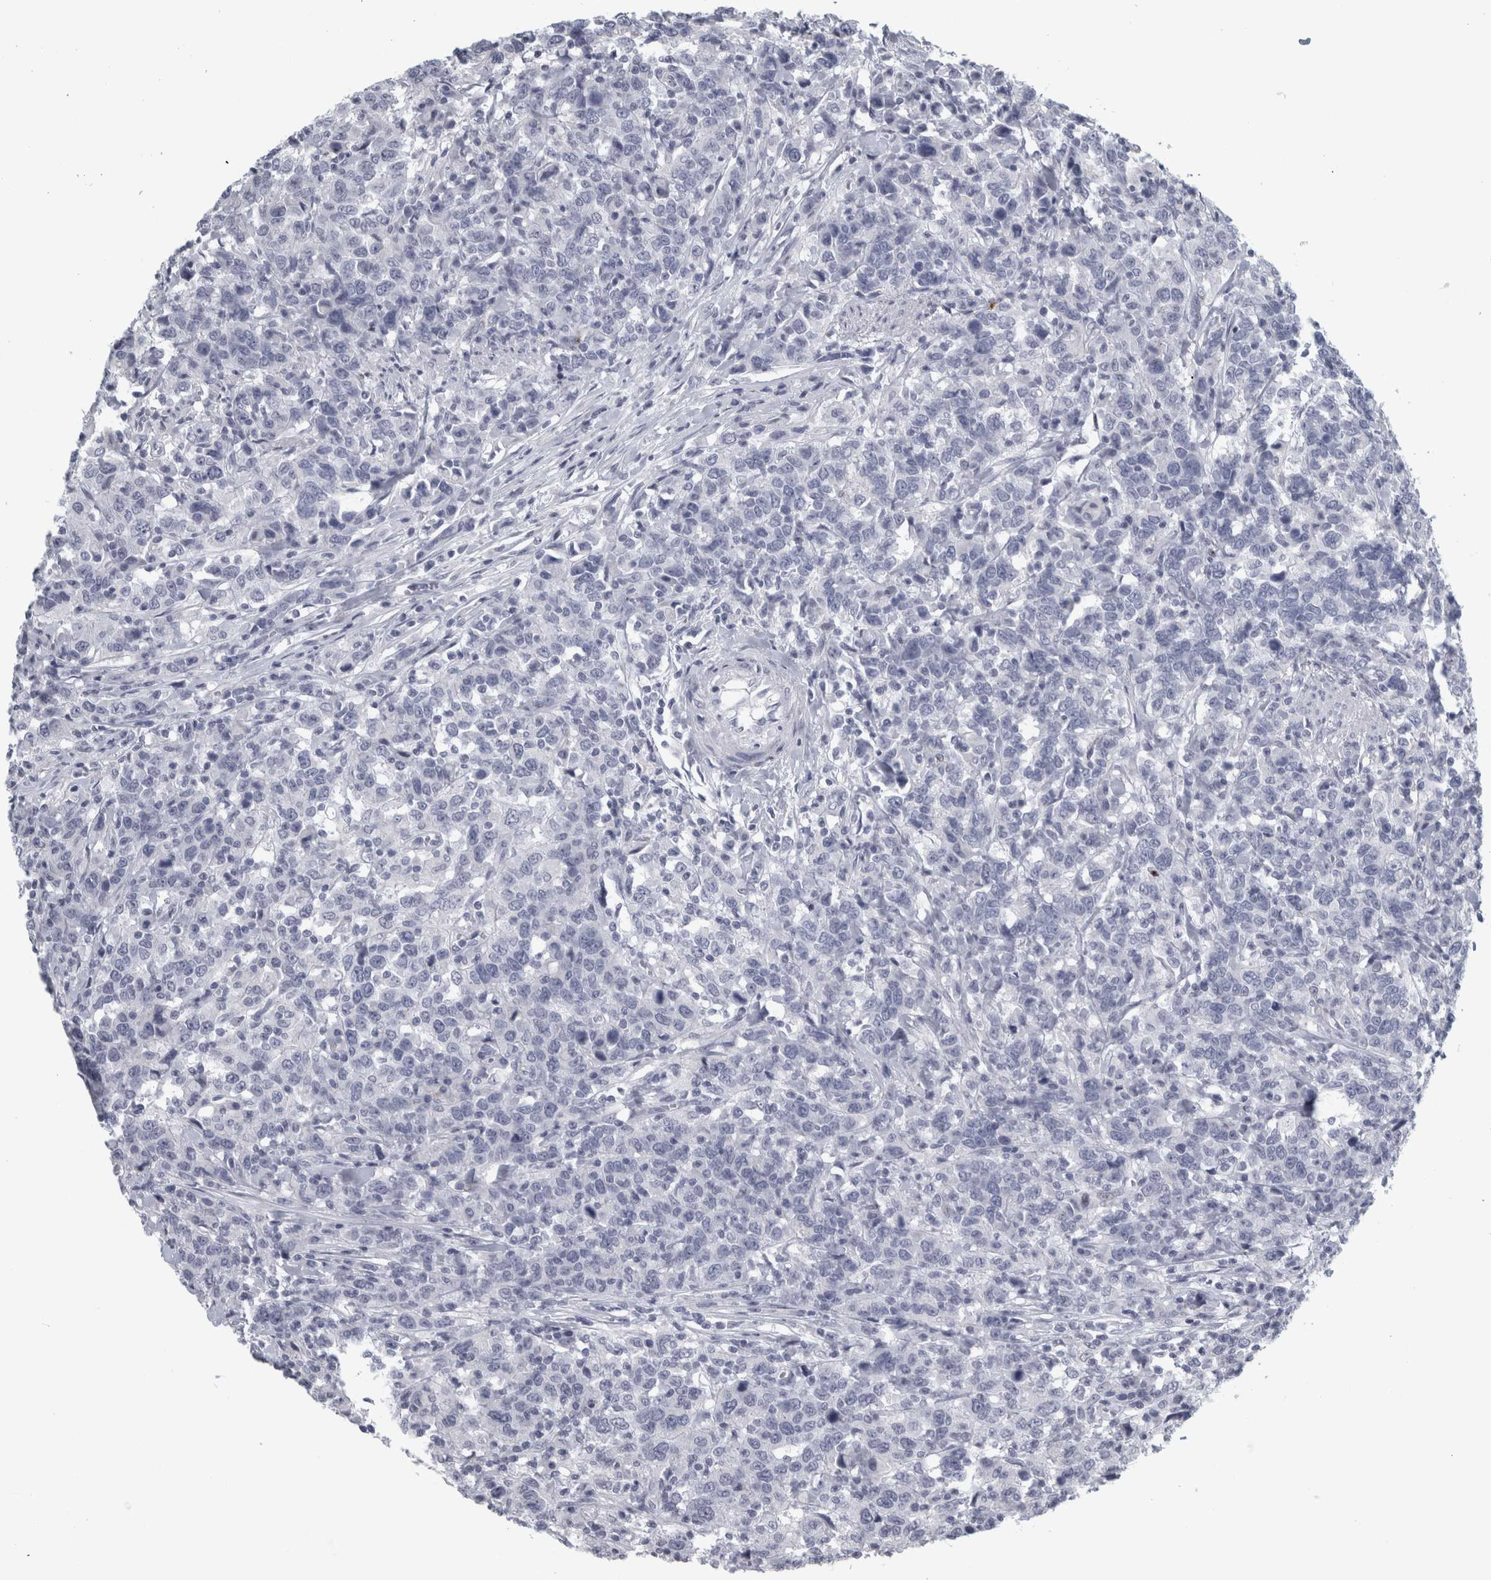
{"staining": {"intensity": "negative", "quantity": "none", "location": "none"}, "tissue": "urothelial cancer", "cell_type": "Tumor cells", "image_type": "cancer", "snomed": [{"axis": "morphology", "description": "Urothelial carcinoma, High grade"}, {"axis": "topography", "description": "Urinary bladder"}], "caption": "Immunohistochemistry (IHC) micrograph of human urothelial cancer stained for a protein (brown), which demonstrates no expression in tumor cells.", "gene": "CPE", "patient": {"sex": "male", "age": 61}}